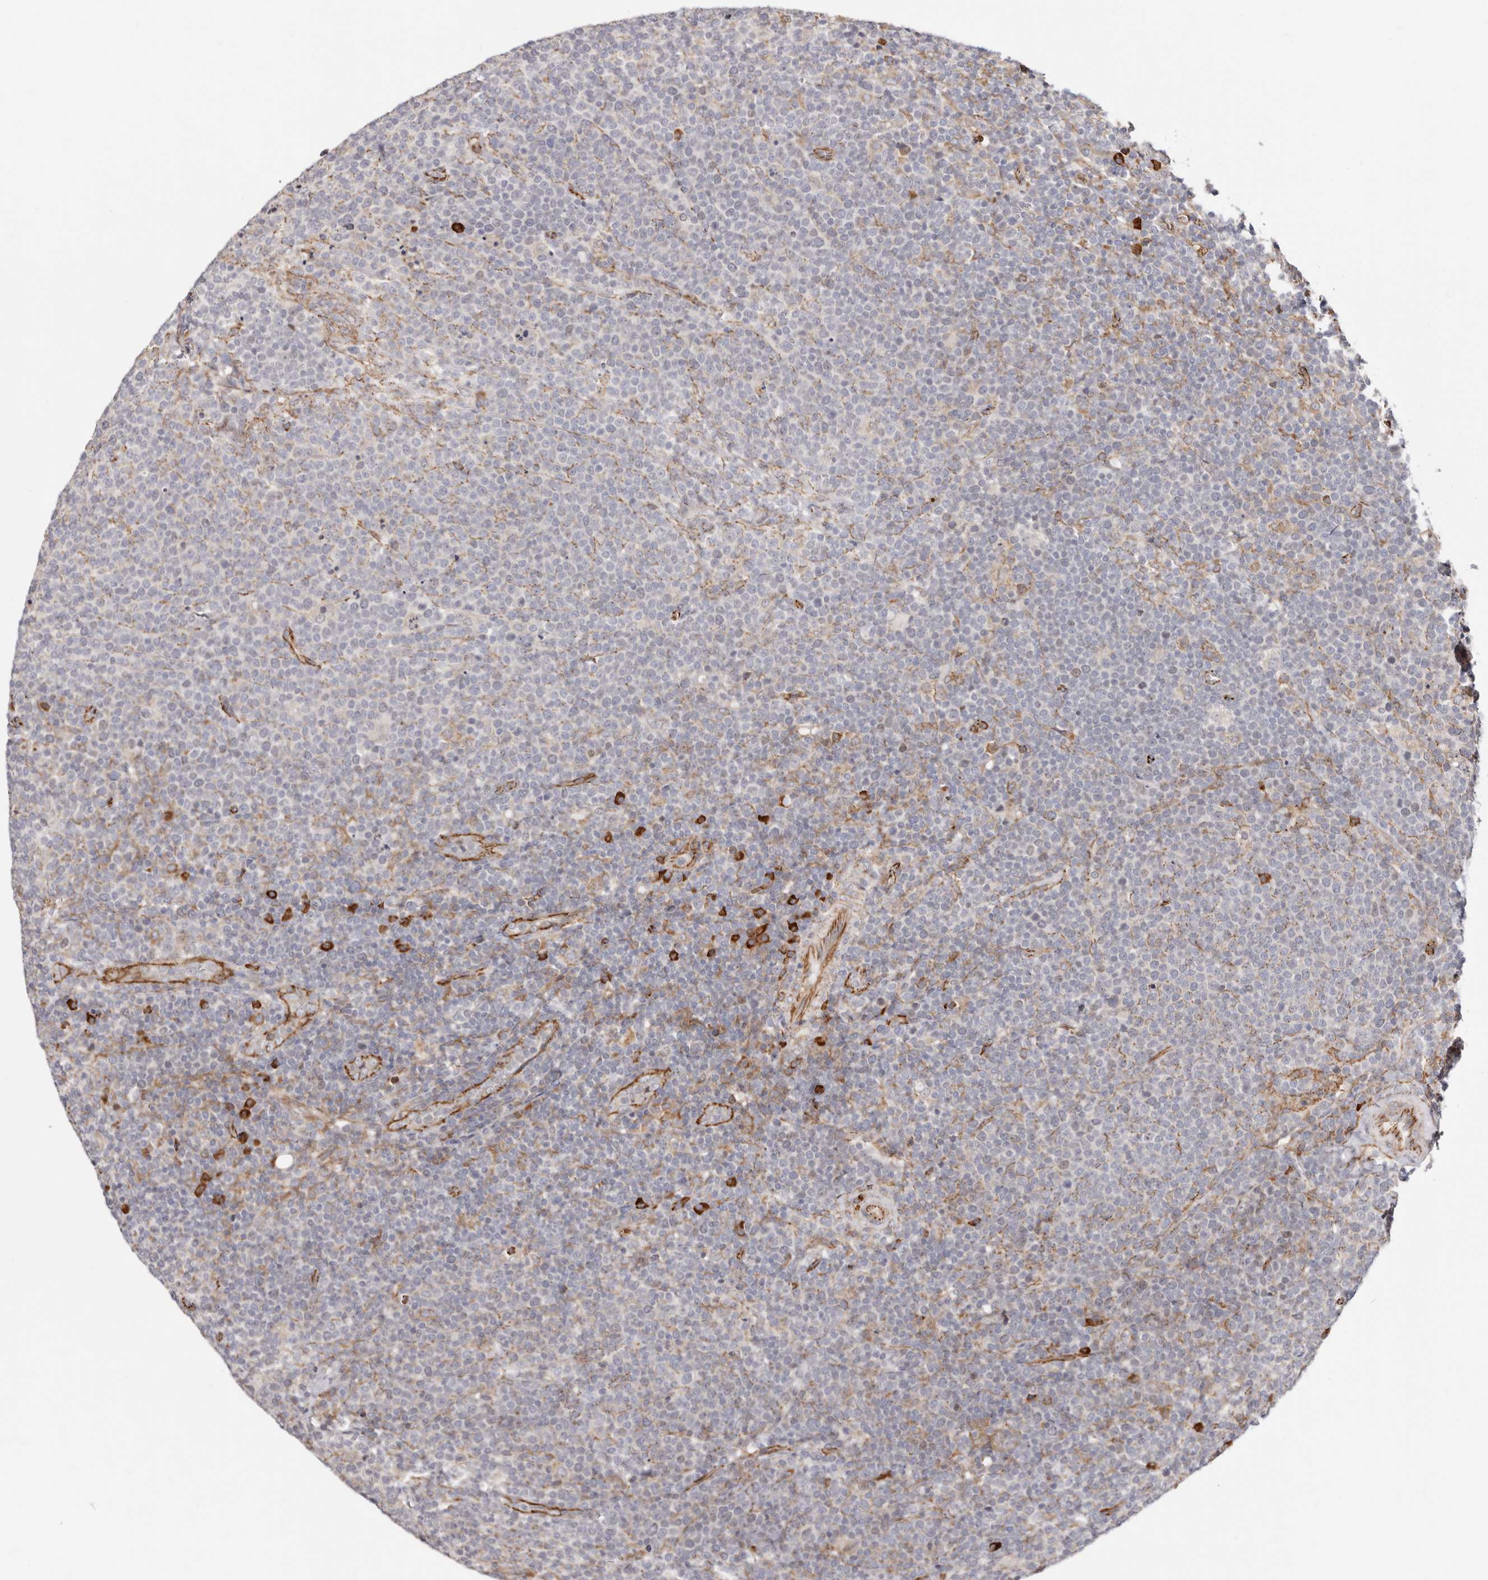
{"staining": {"intensity": "negative", "quantity": "none", "location": "none"}, "tissue": "lymphoma", "cell_type": "Tumor cells", "image_type": "cancer", "snomed": [{"axis": "morphology", "description": "Malignant lymphoma, non-Hodgkin's type, High grade"}, {"axis": "topography", "description": "Lymph node"}], "caption": "Human lymphoma stained for a protein using immunohistochemistry (IHC) reveals no expression in tumor cells.", "gene": "CTNNB1", "patient": {"sex": "male", "age": 61}}